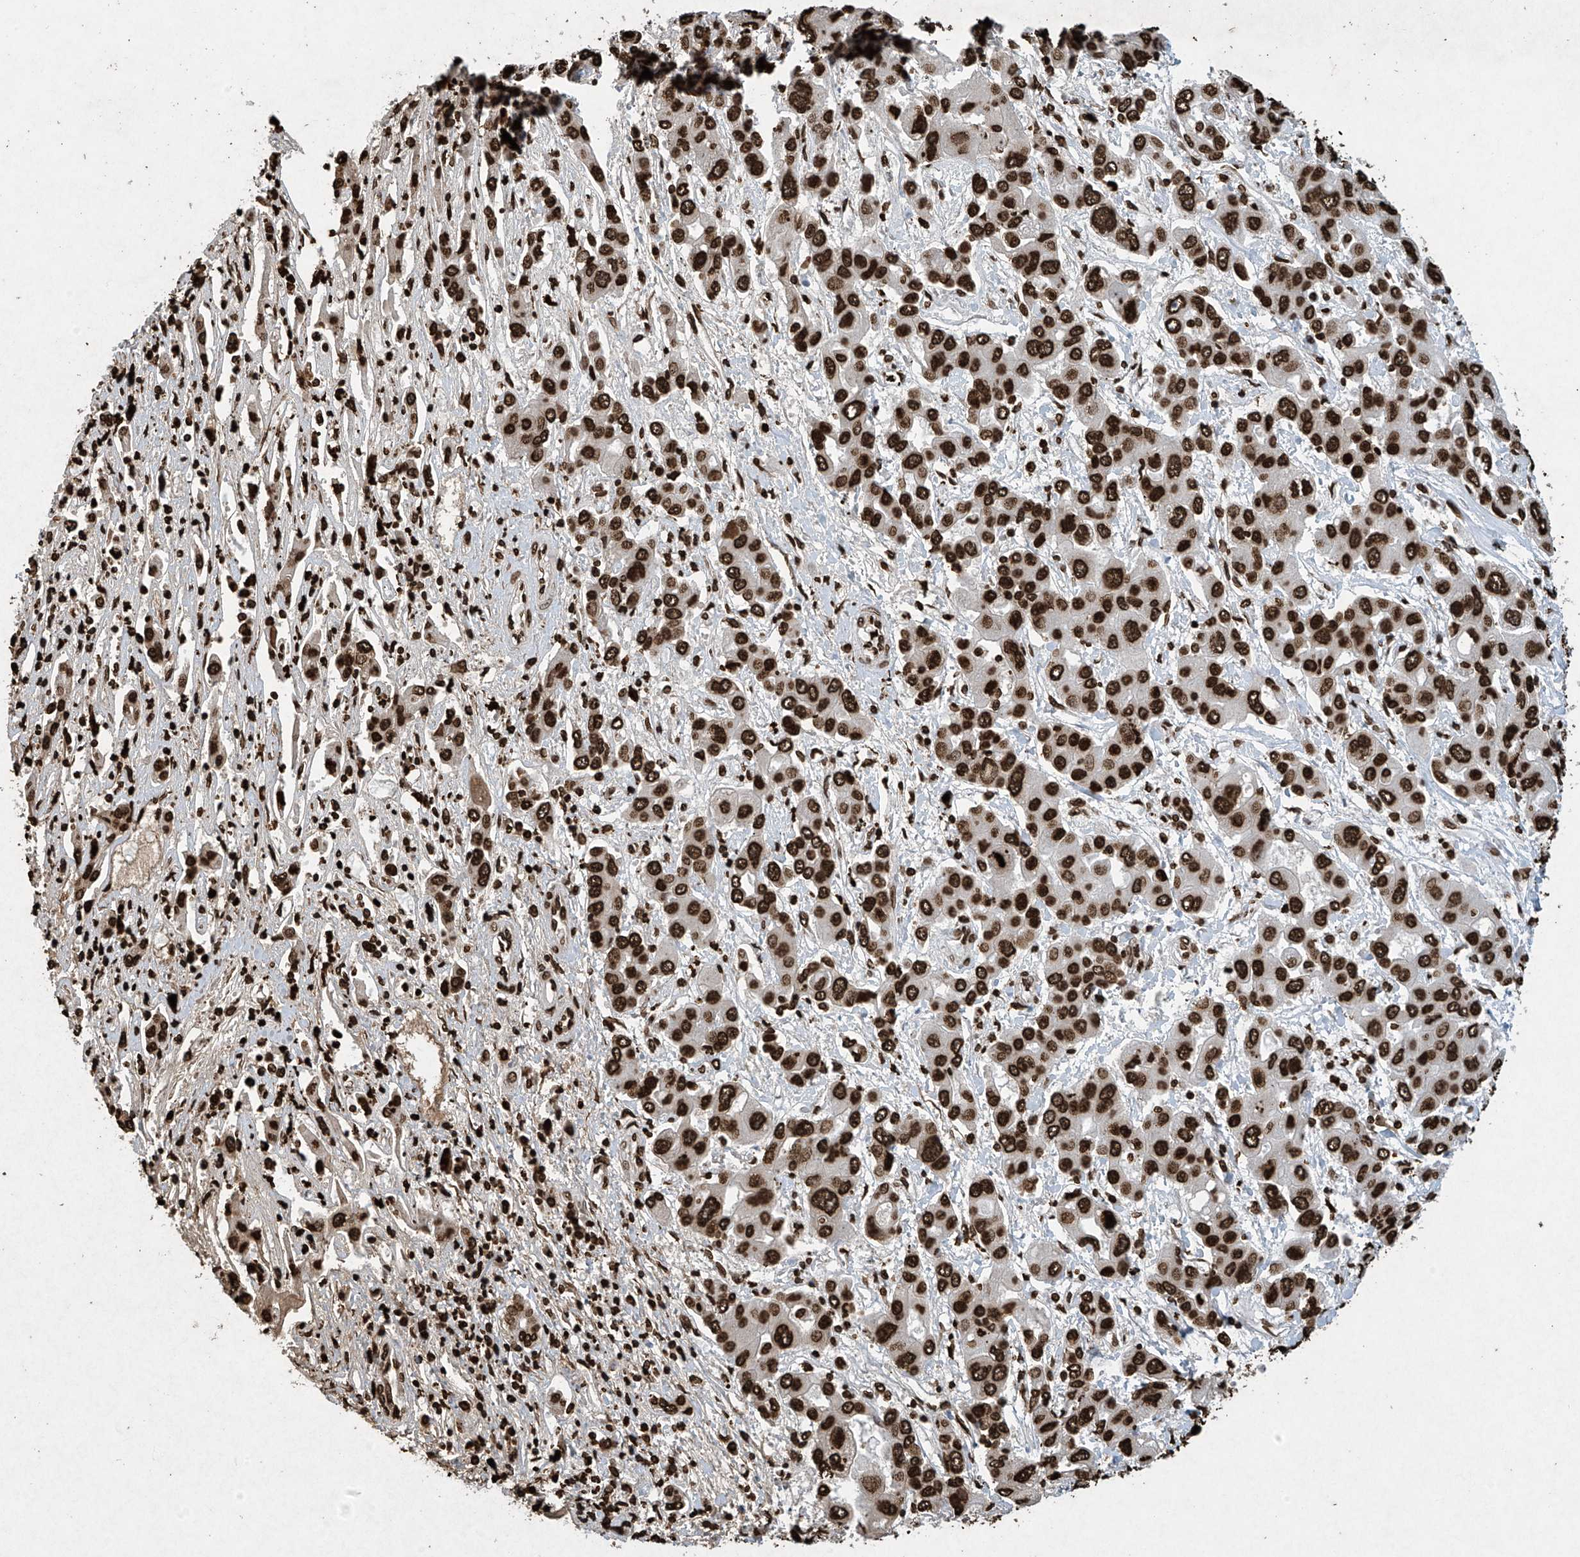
{"staining": {"intensity": "strong", "quantity": ">75%", "location": "nuclear"}, "tissue": "liver cancer", "cell_type": "Tumor cells", "image_type": "cancer", "snomed": [{"axis": "morphology", "description": "Cholangiocarcinoma"}, {"axis": "topography", "description": "Liver"}], "caption": "Approximately >75% of tumor cells in human liver cancer (cholangiocarcinoma) reveal strong nuclear protein staining as visualized by brown immunohistochemical staining.", "gene": "H3-3A", "patient": {"sex": "male", "age": 67}}